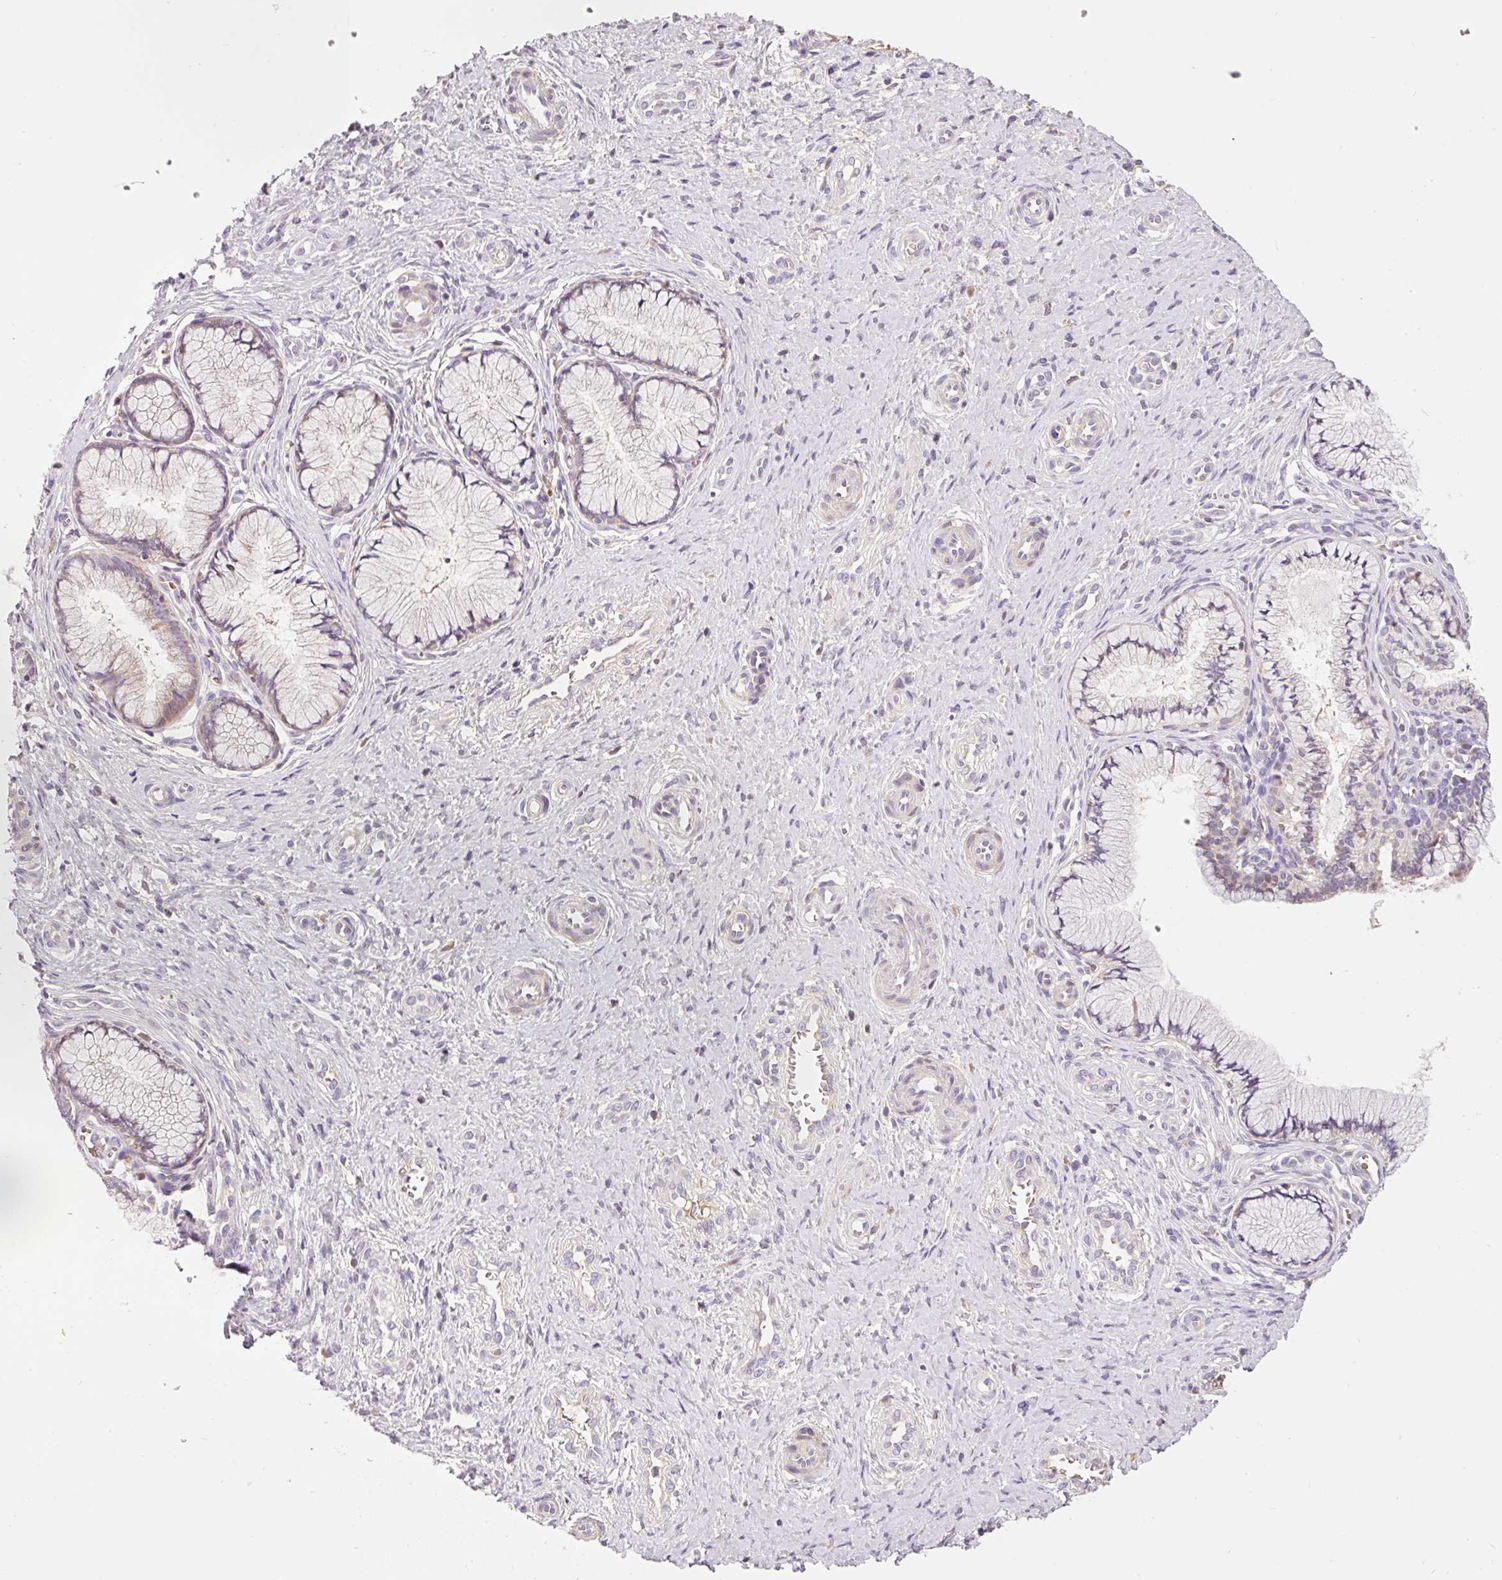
{"staining": {"intensity": "weak", "quantity": "25%-75%", "location": "cytoplasmic/membranous"}, "tissue": "cervix", "cell_type": "Glandular cells", "image_type": "normal", "snomed": [{"axis": "morphology", "description": "Normal tissue, NOS"}, {"axis": "topography", "description": "Cervix"}], "caption": "Immunohistochemical staining of normal cervix shows low levels of weak cytoplasmic/membranous positivity in approximately 25%-75% of glandular cells. (DAB (3,3'-diaminobenzidine) IHC, brown staining for protein, blue staining for nuclei).", "gene": "CMTM8", "patient": {"sex": "female", "age": 36}}